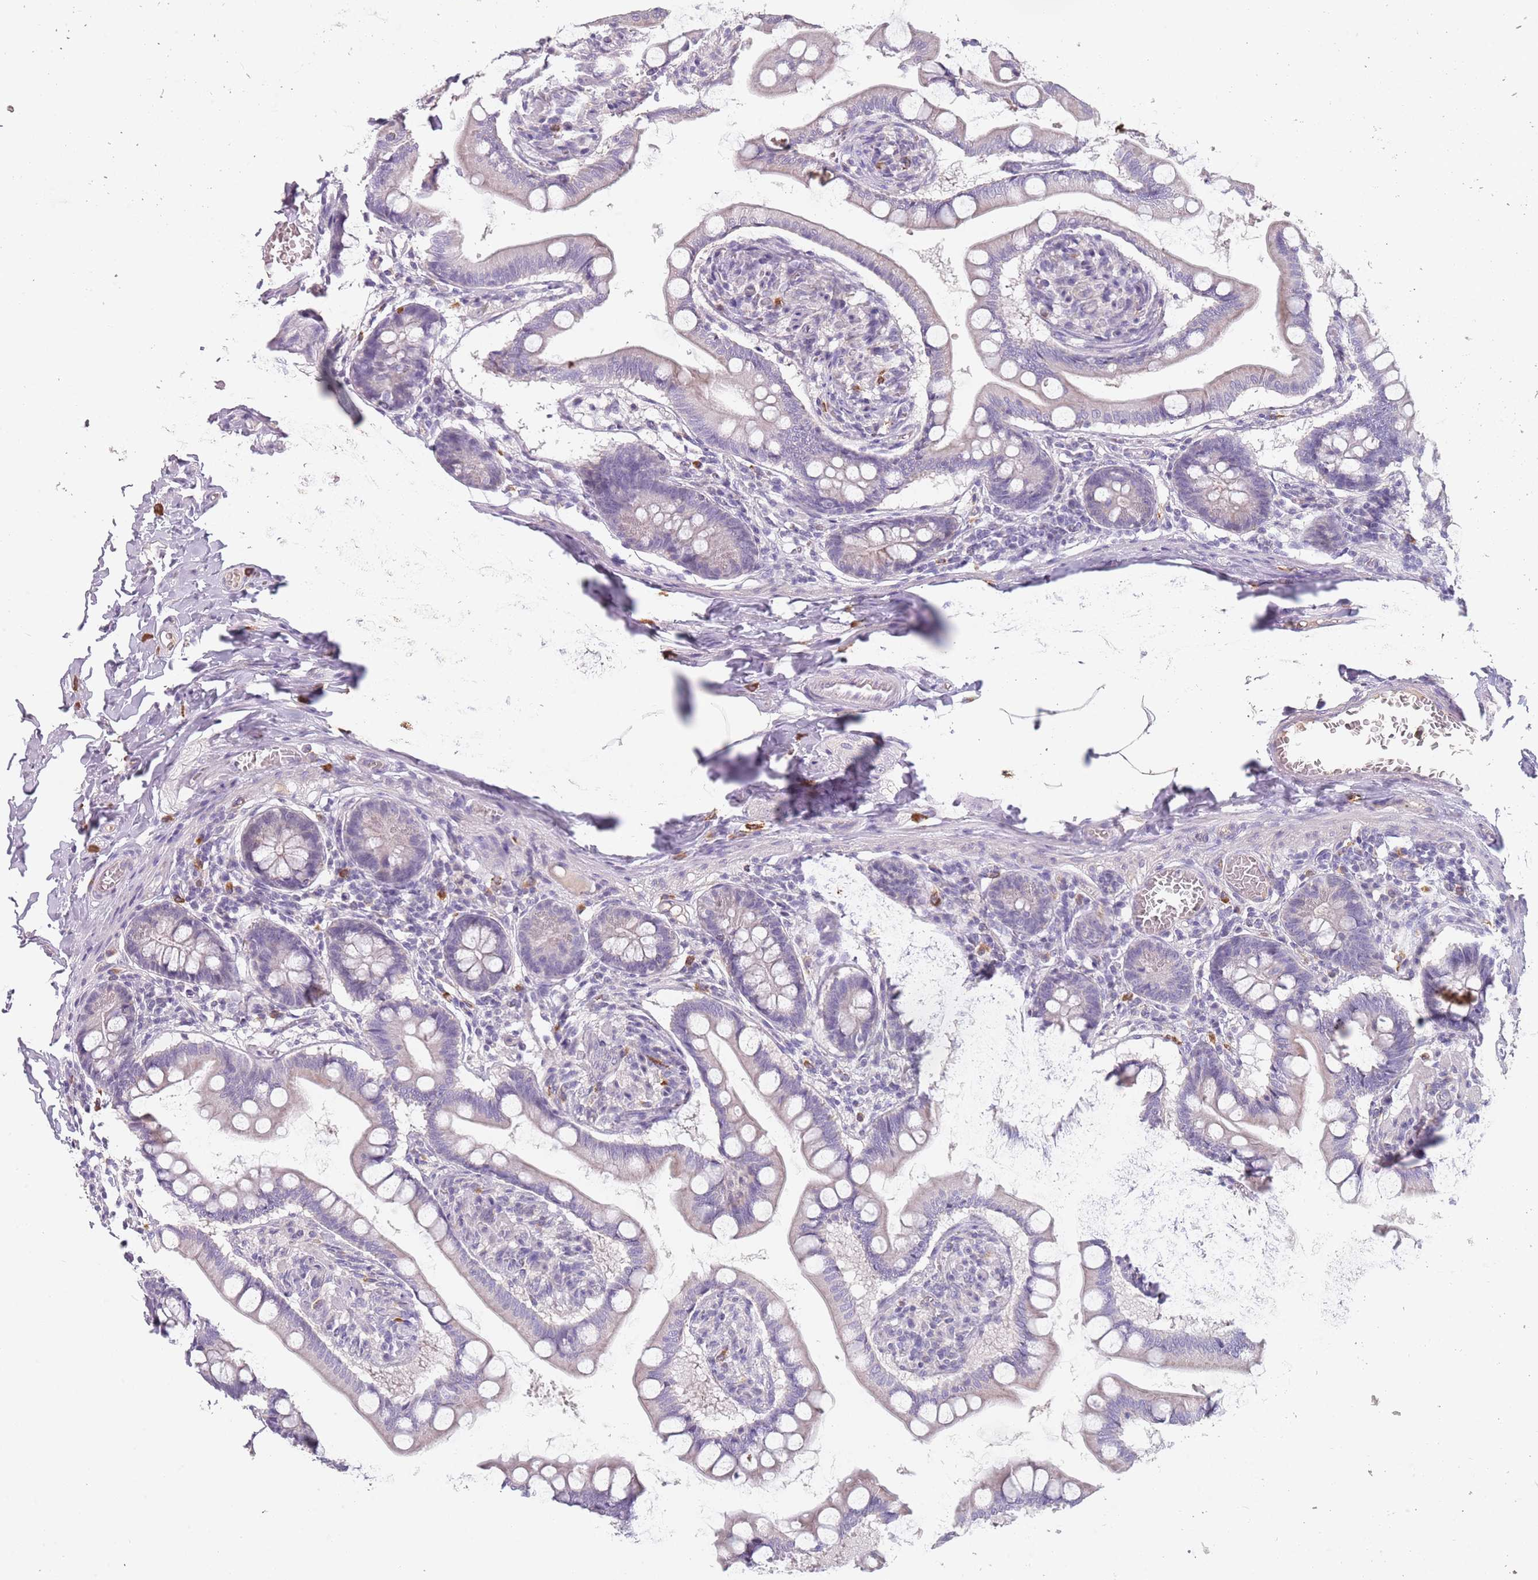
{"staining": {"intensity": "weak", "quantity": "<25%", "location": "cytoplasmic/membranous"}, "tissue": "small intestine", "cell_type": "Glandular cells", "image_type": "normal", "snomed": [{"axis": "morphology", "description": "Normal tissue, NOS"}, {"axis": "topography", "description": "Small intestine"}], "caption": "Human small intestine stained for a protein using immunohistochemistry exhibits no expression in glandular cells.", "gene": "DDX4", "patient": {"sex": "male", "age": 41}}